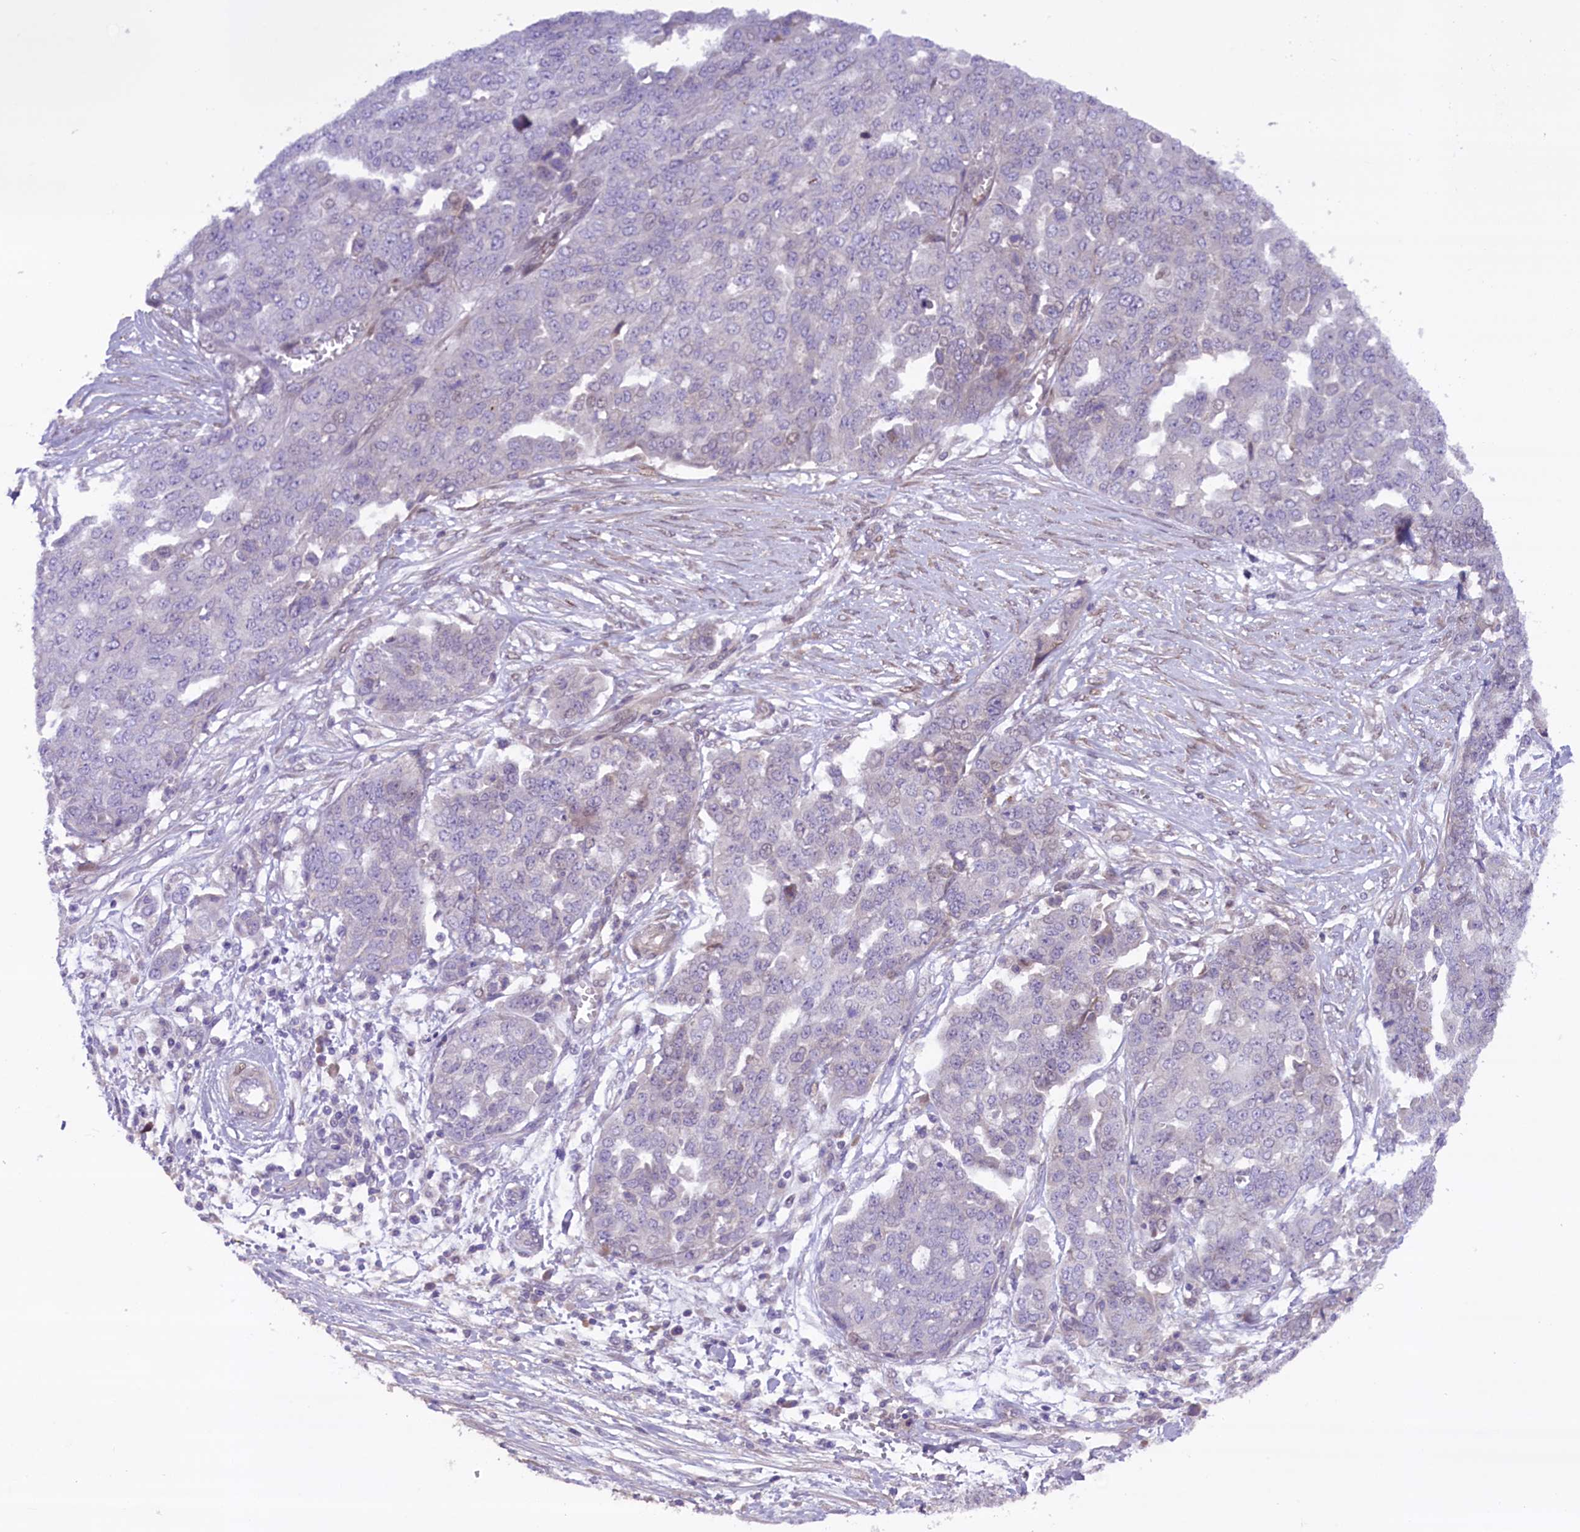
{"staining": {"intensity": "negative", "quantity": "none", "location": "none"}, "tissue": "ovarian cancer", "cell_type": "Tumor cells", "image_type": "cancer", "snomed": [{"axis": "morphology", "description": "Cystadenocarcinoma, serous, NOS"}, {"axis": "topography", "description": "Soft tissue"}, {"axis": "topography", "description": "Ovary"}], "caption": "Immunohistochemical staining of ovarian cancer (serous cystadenocarcinoma) displays no significant staining in tumor cells.", "gene": "HDAC5", "patient": {"sex": "female", "age": 57}}